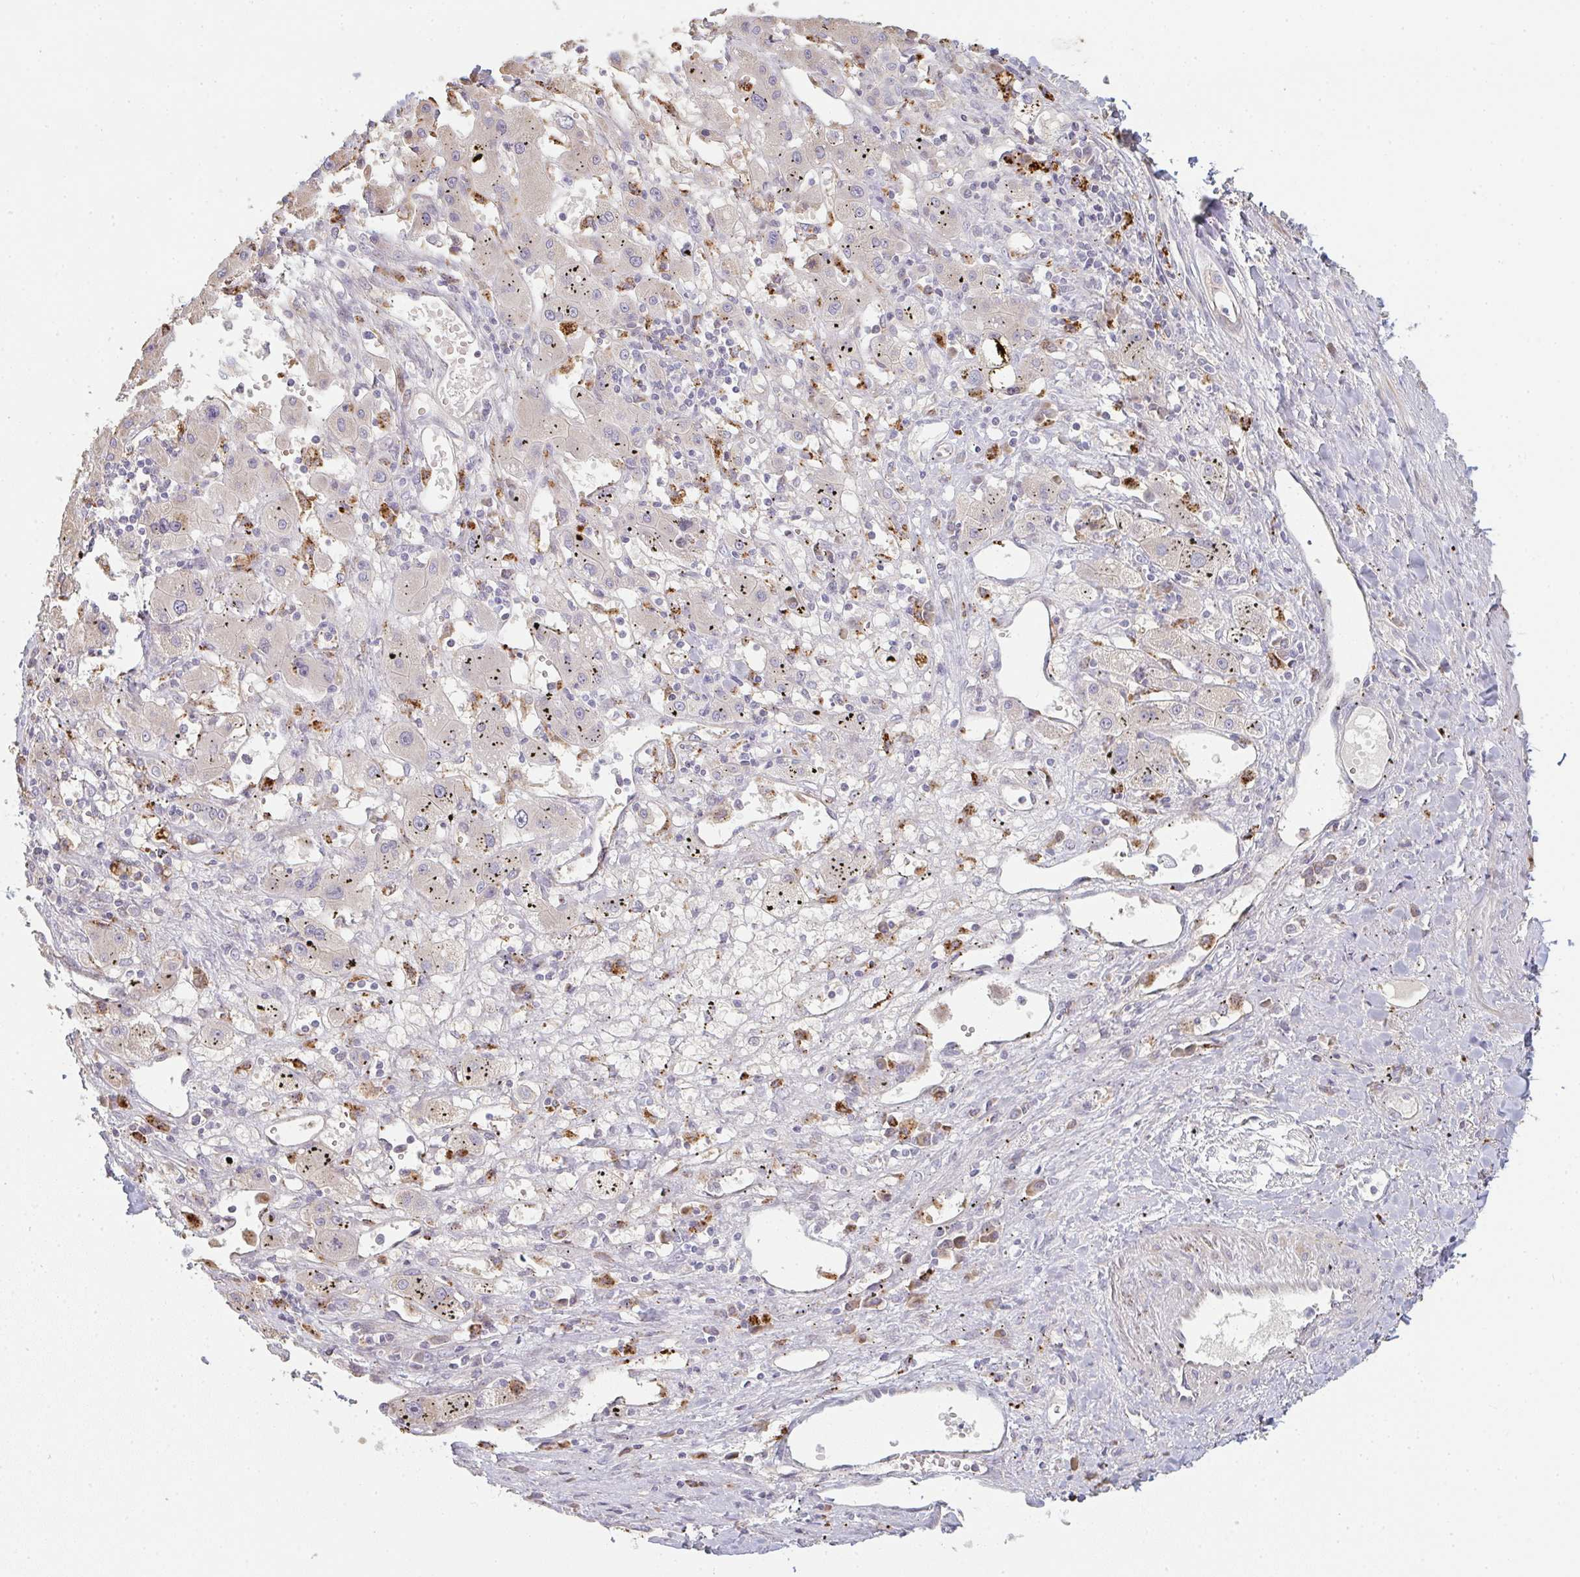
{"staining": {"intensity": "negative", "quantity": "none", "location": "none"}, "tissue": "liver cancer", "cell_type": "Tumor cells", "image_type": "cancer", "snomed": [{"axis": "morphology", "description": "Carcinoma, Hepatocellular, NOS"}, {"axis": "topography", "description": "Liver"}], "caption": "Immunohistochemical staining of human liver cancer (hepatocellular carcinoma) displays no significant positivity in tumor cells.", "gene": "TMEM237", "patient": {"sex": "male", "age": 72}}